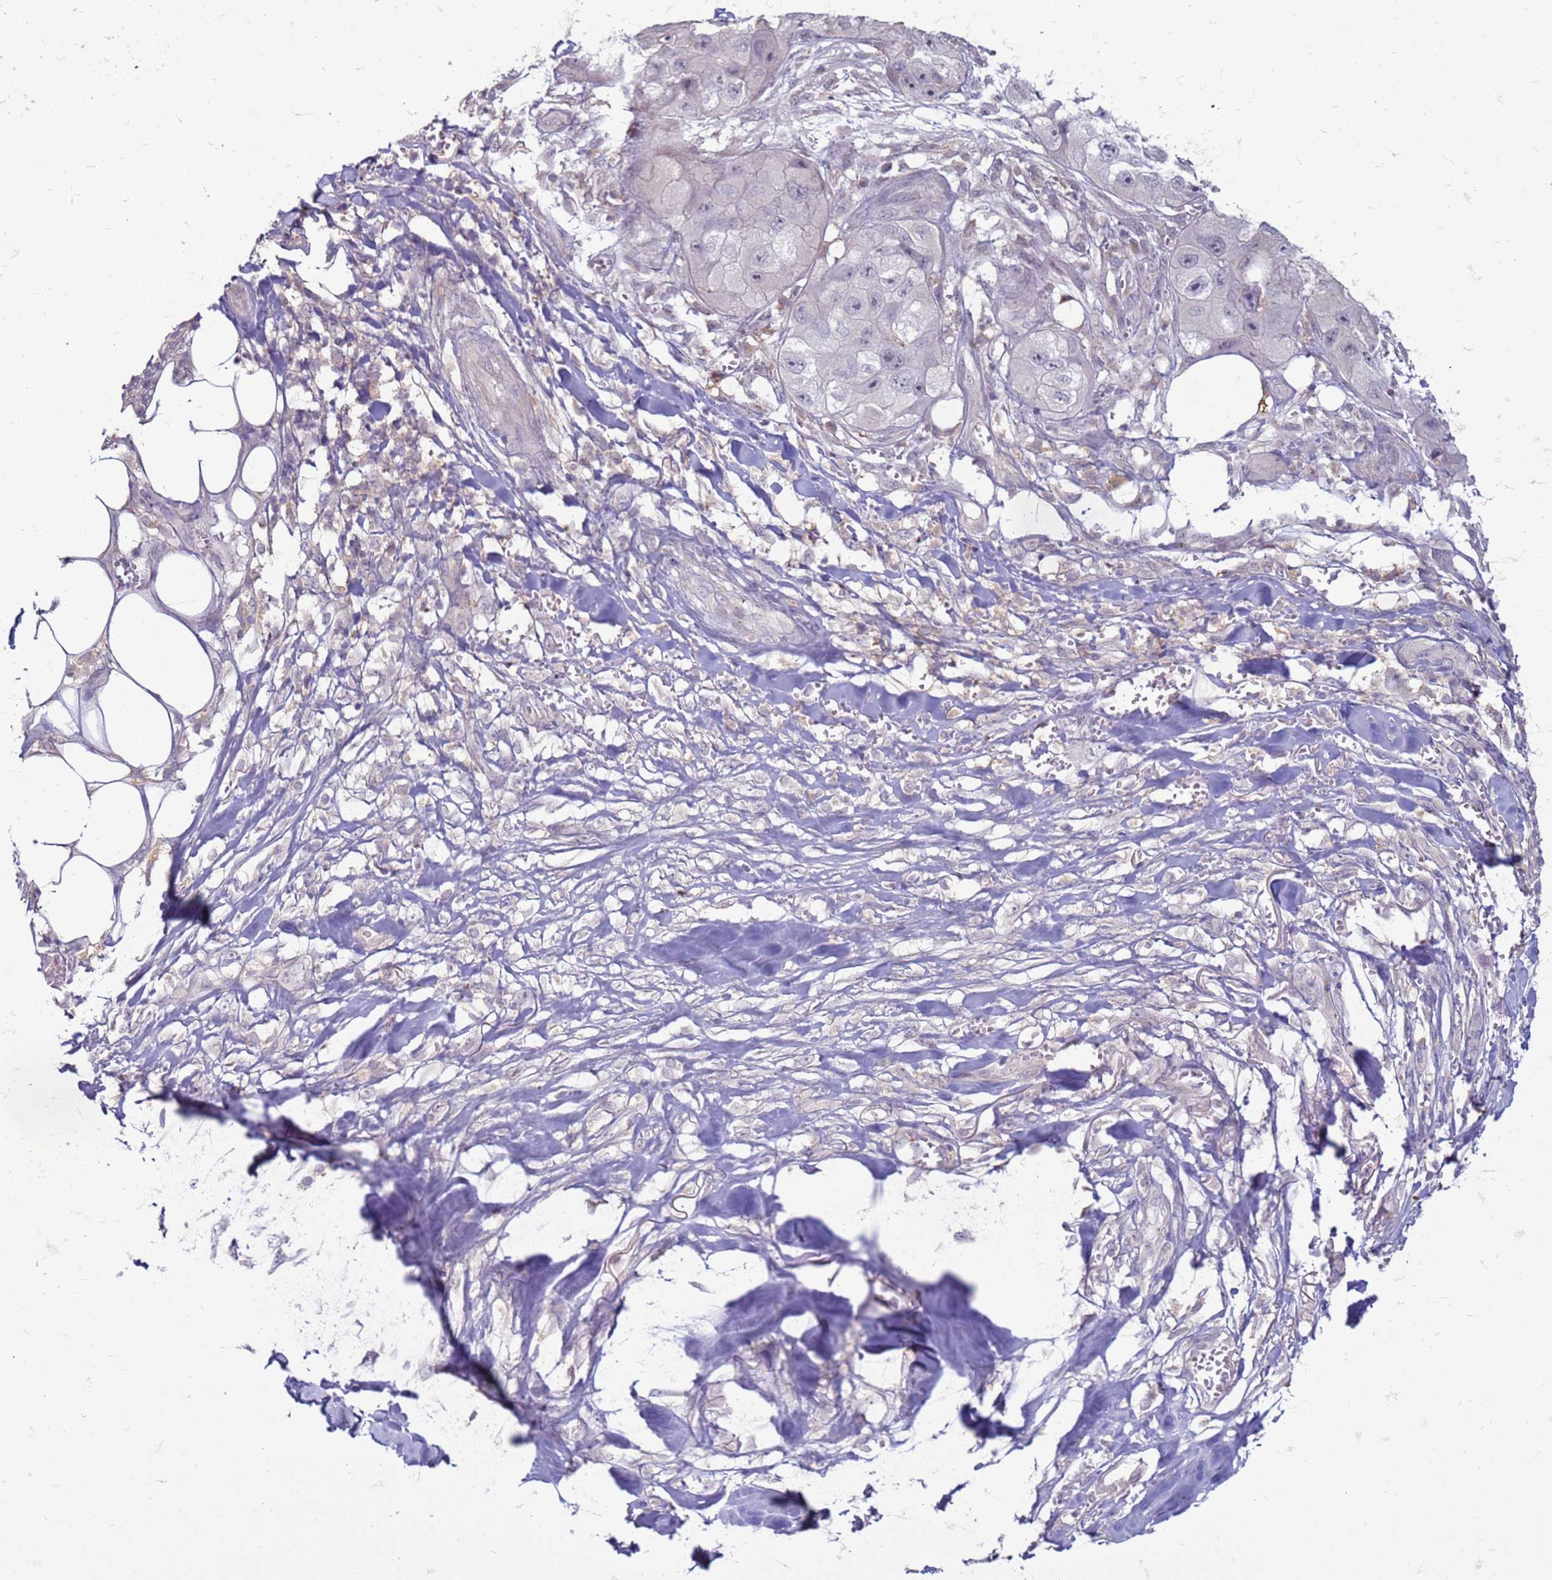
{"staining": {"intensity": "negative", "quantity": "none", "location": "none"}, "tissue": "skin cancer", "cell_type": "Tumor cells", "image_type": "cancer", "snomed": [{"axis": "morphology", "description": "Squamous cell carcinoma, NOS"}, {"axis": "topography", "description": "Skin"}, {"axis": "topography", "description": "Subcutis"}], "caption": "Skin squamous cell carcinoma was stained to show a protein in brown. There is no significant expression in tumor cells.", "gene": "SLC15A3", "patient": {"sex": "male", "age": 73}}